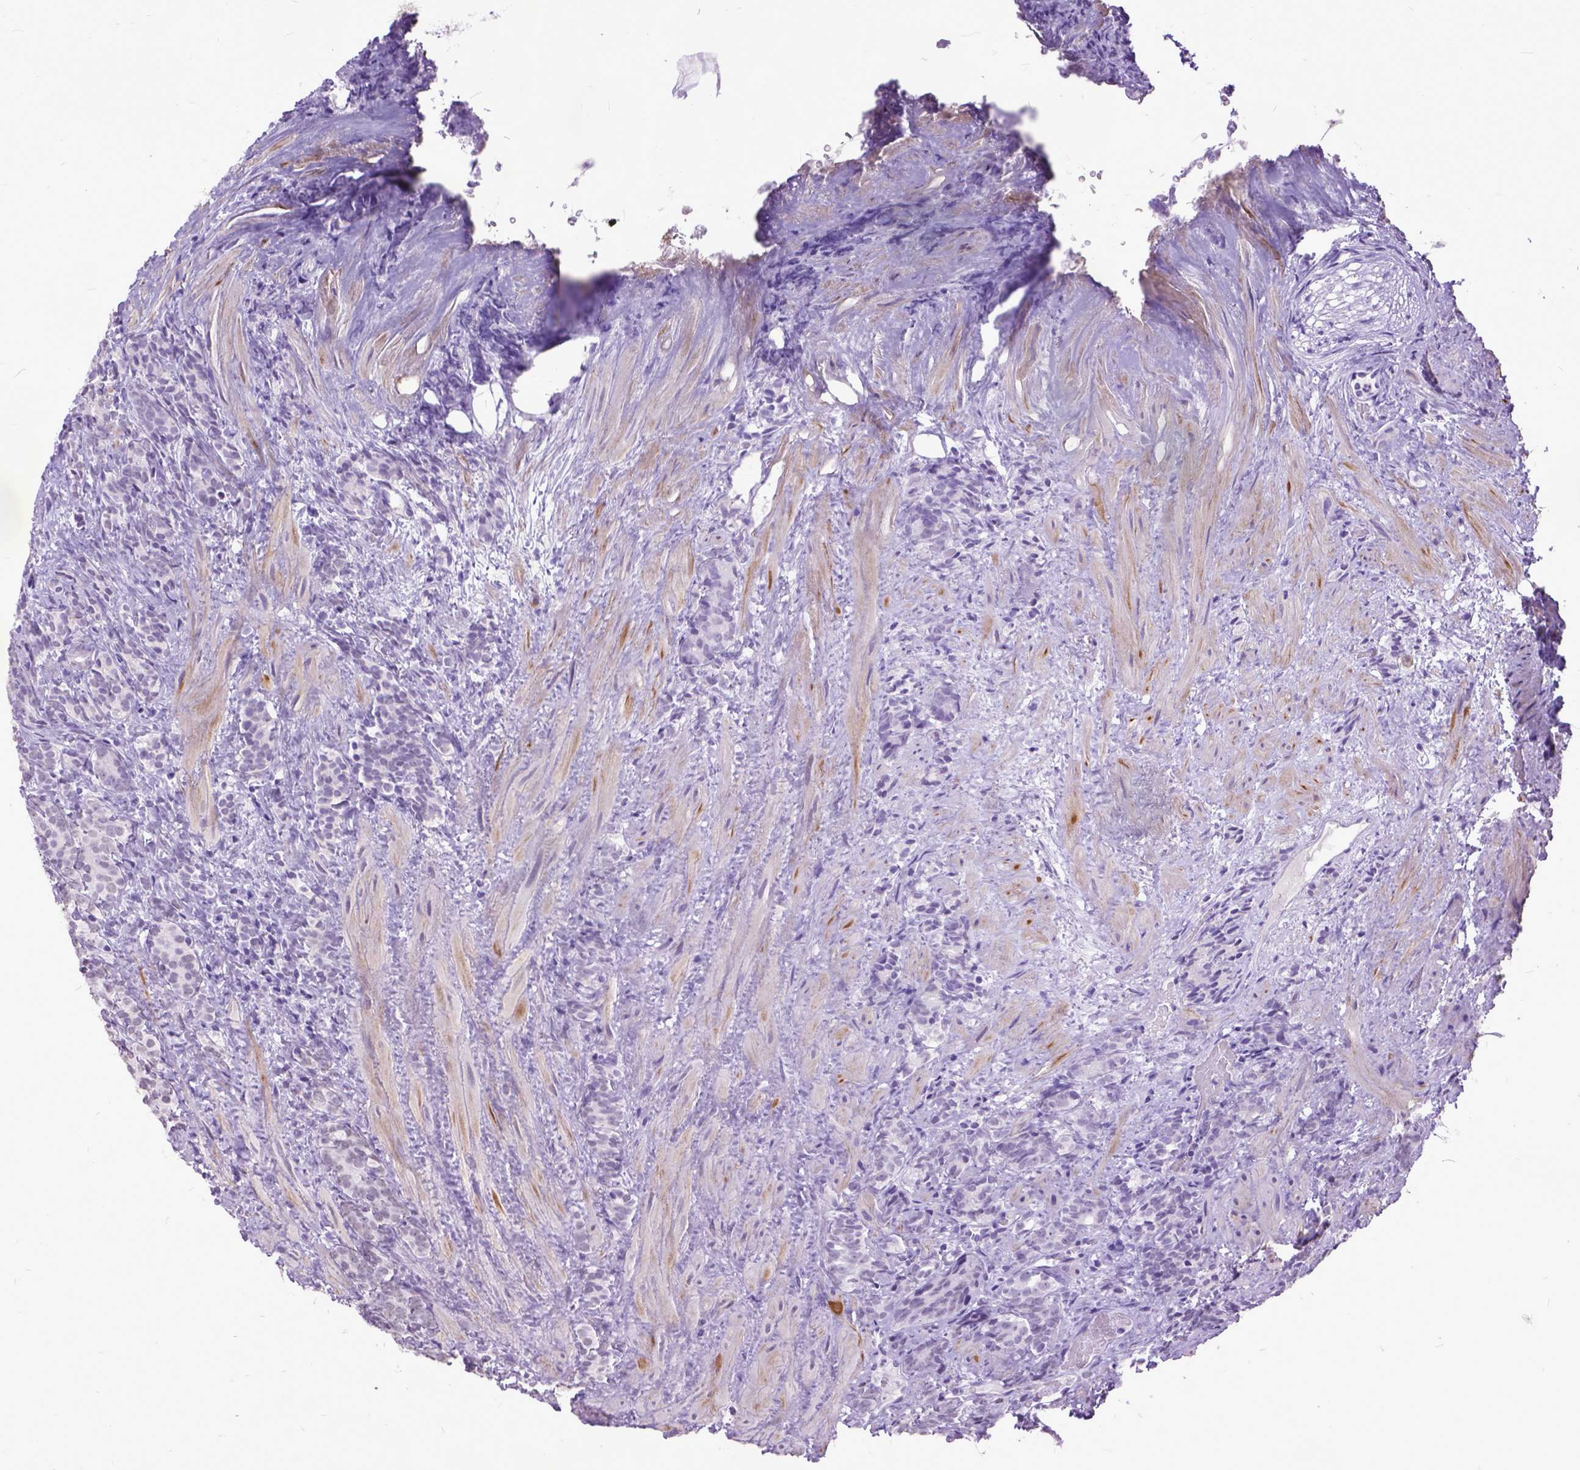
{"staining": {"intensity": "negative", "quantity": "none", "location": "none"}, "tissue": "prostate cancer", "cell_type": "Tumor cells", "image_type": "cancer", "snomed": [{"axis": "morphology", "description": "Adenocarcinoma, High grade"}, {"axis": "topography", "description": "Prostate"}], "caption": "This is a micrograph of immunohistochemistry (IHC) staining of prostate high-grade adenocarcinoma, which shows no positivity in tumor cells.", "gene": "MARCHF10", "patient": {"sex": "male", "age": 84}}